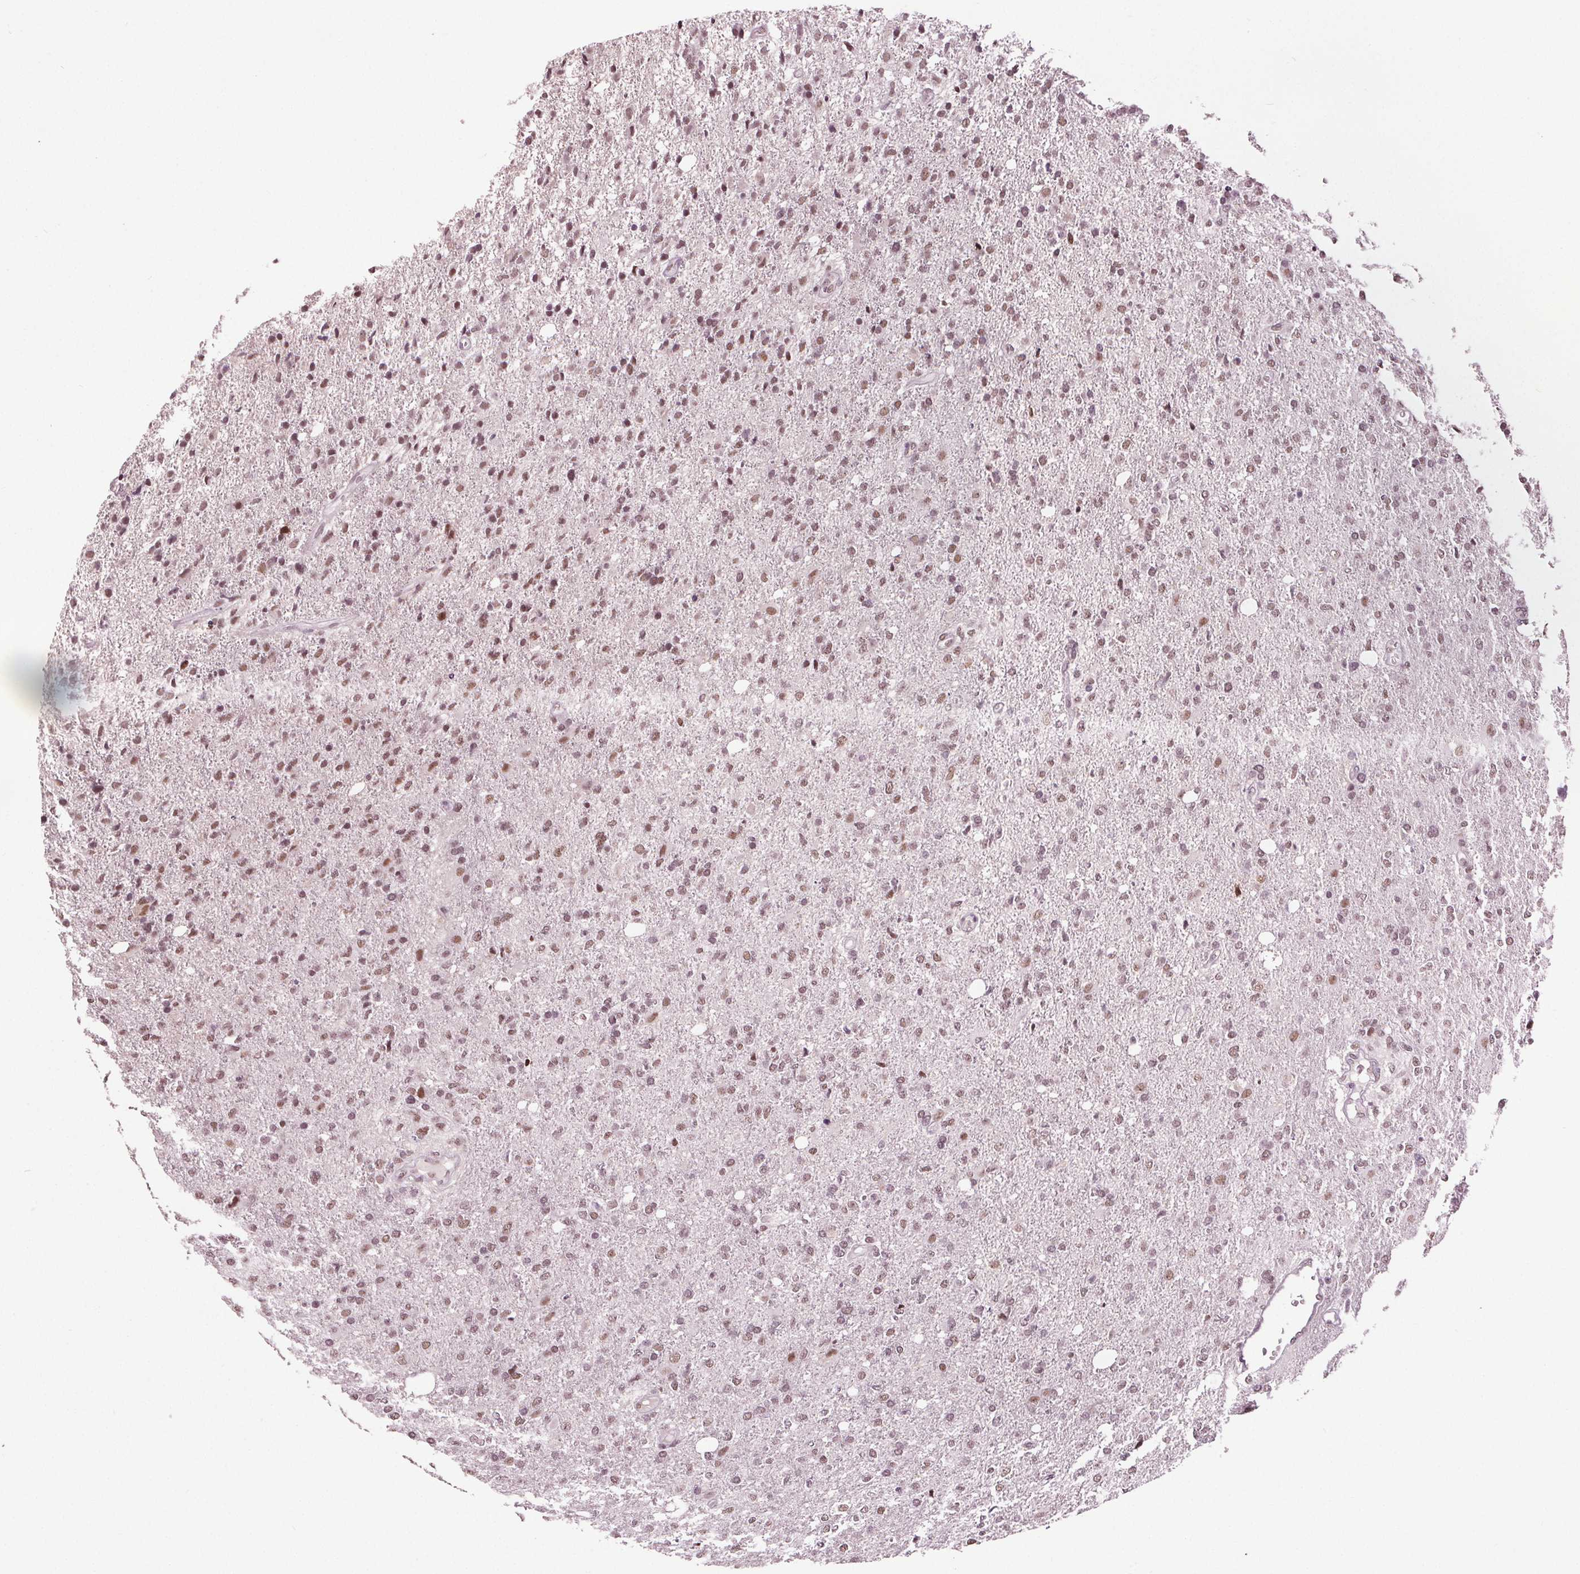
{"staining": {"intensity": "moderate", "quantity": ">75%", "location": "nuclear"}, "tissue": "glioma", "cell_type": "Tumor cells", "image_type": "cancer", "snomed": [{"axis": "morphology", "description": "Glioma, malignant, High grade"}, {"axis": "topography", "description": "Cerebral cortex"}], "caption": "This histopathology image demonstrates IHC staining of malignant glioma (high-grade), with medium moderate nuclear positivity in approximately >75% of tumor cells.", "gene": "IWS1", "patient": {"sex": "male", "age": 70}}